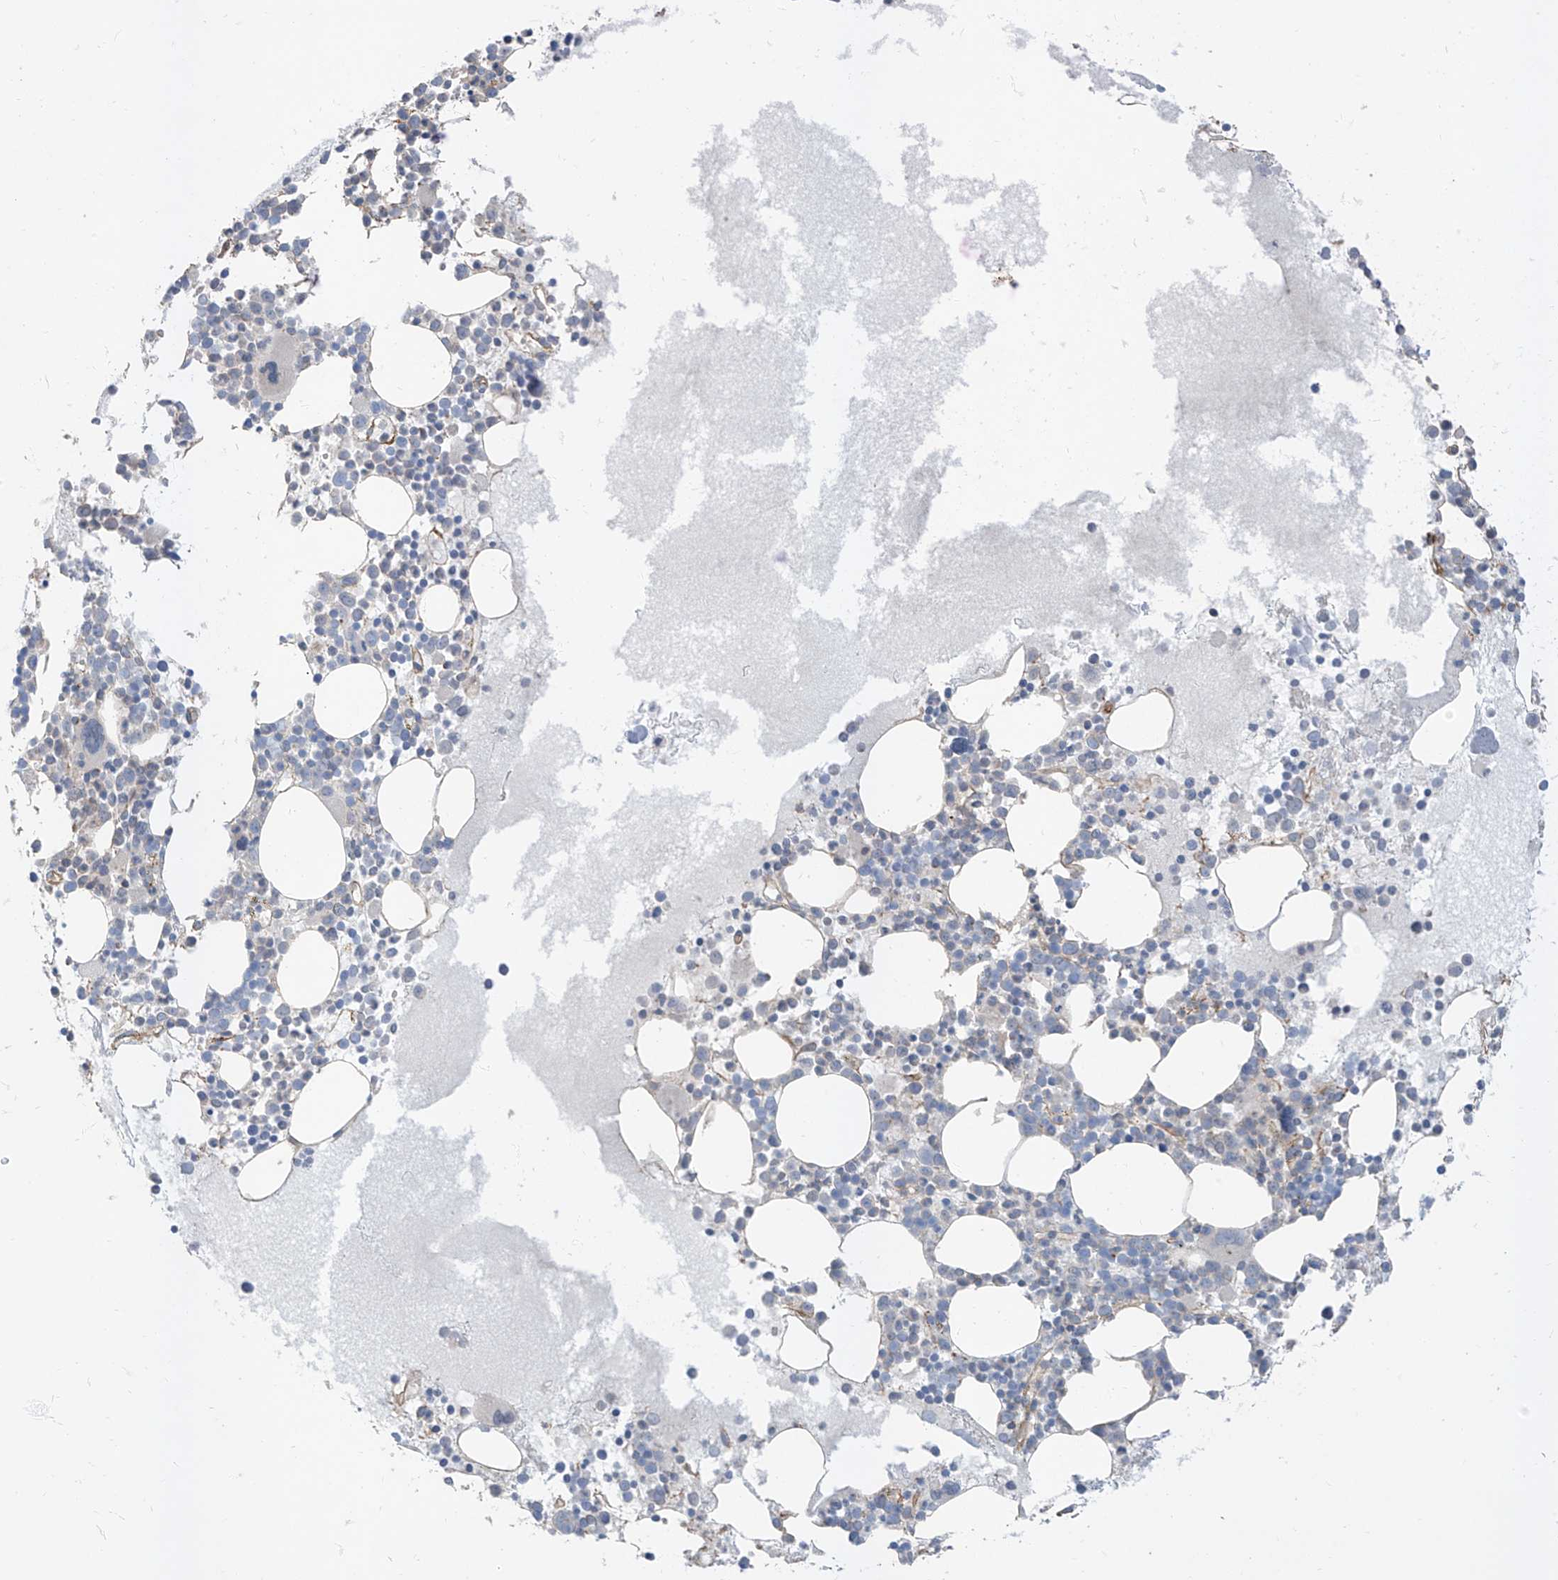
{"staining": {"intensity": "negative", "quantity": "none", "location": "none"}, "tissue": "bone marrow", "cell_type": "Hematopoietic cells", "image_type": "normal", "snomed": [{"axis": "morphology", "description": "Normal tissue, NOS"}, {"axis": "topography", "description": "Bone marrow"}], "caption": "Immunohistochemical staining of normal bone marrow reveals no significant expression in hematopoietic cells.", "gene": "EPHX4", "patient": {"sex": "female", "age": 62}}